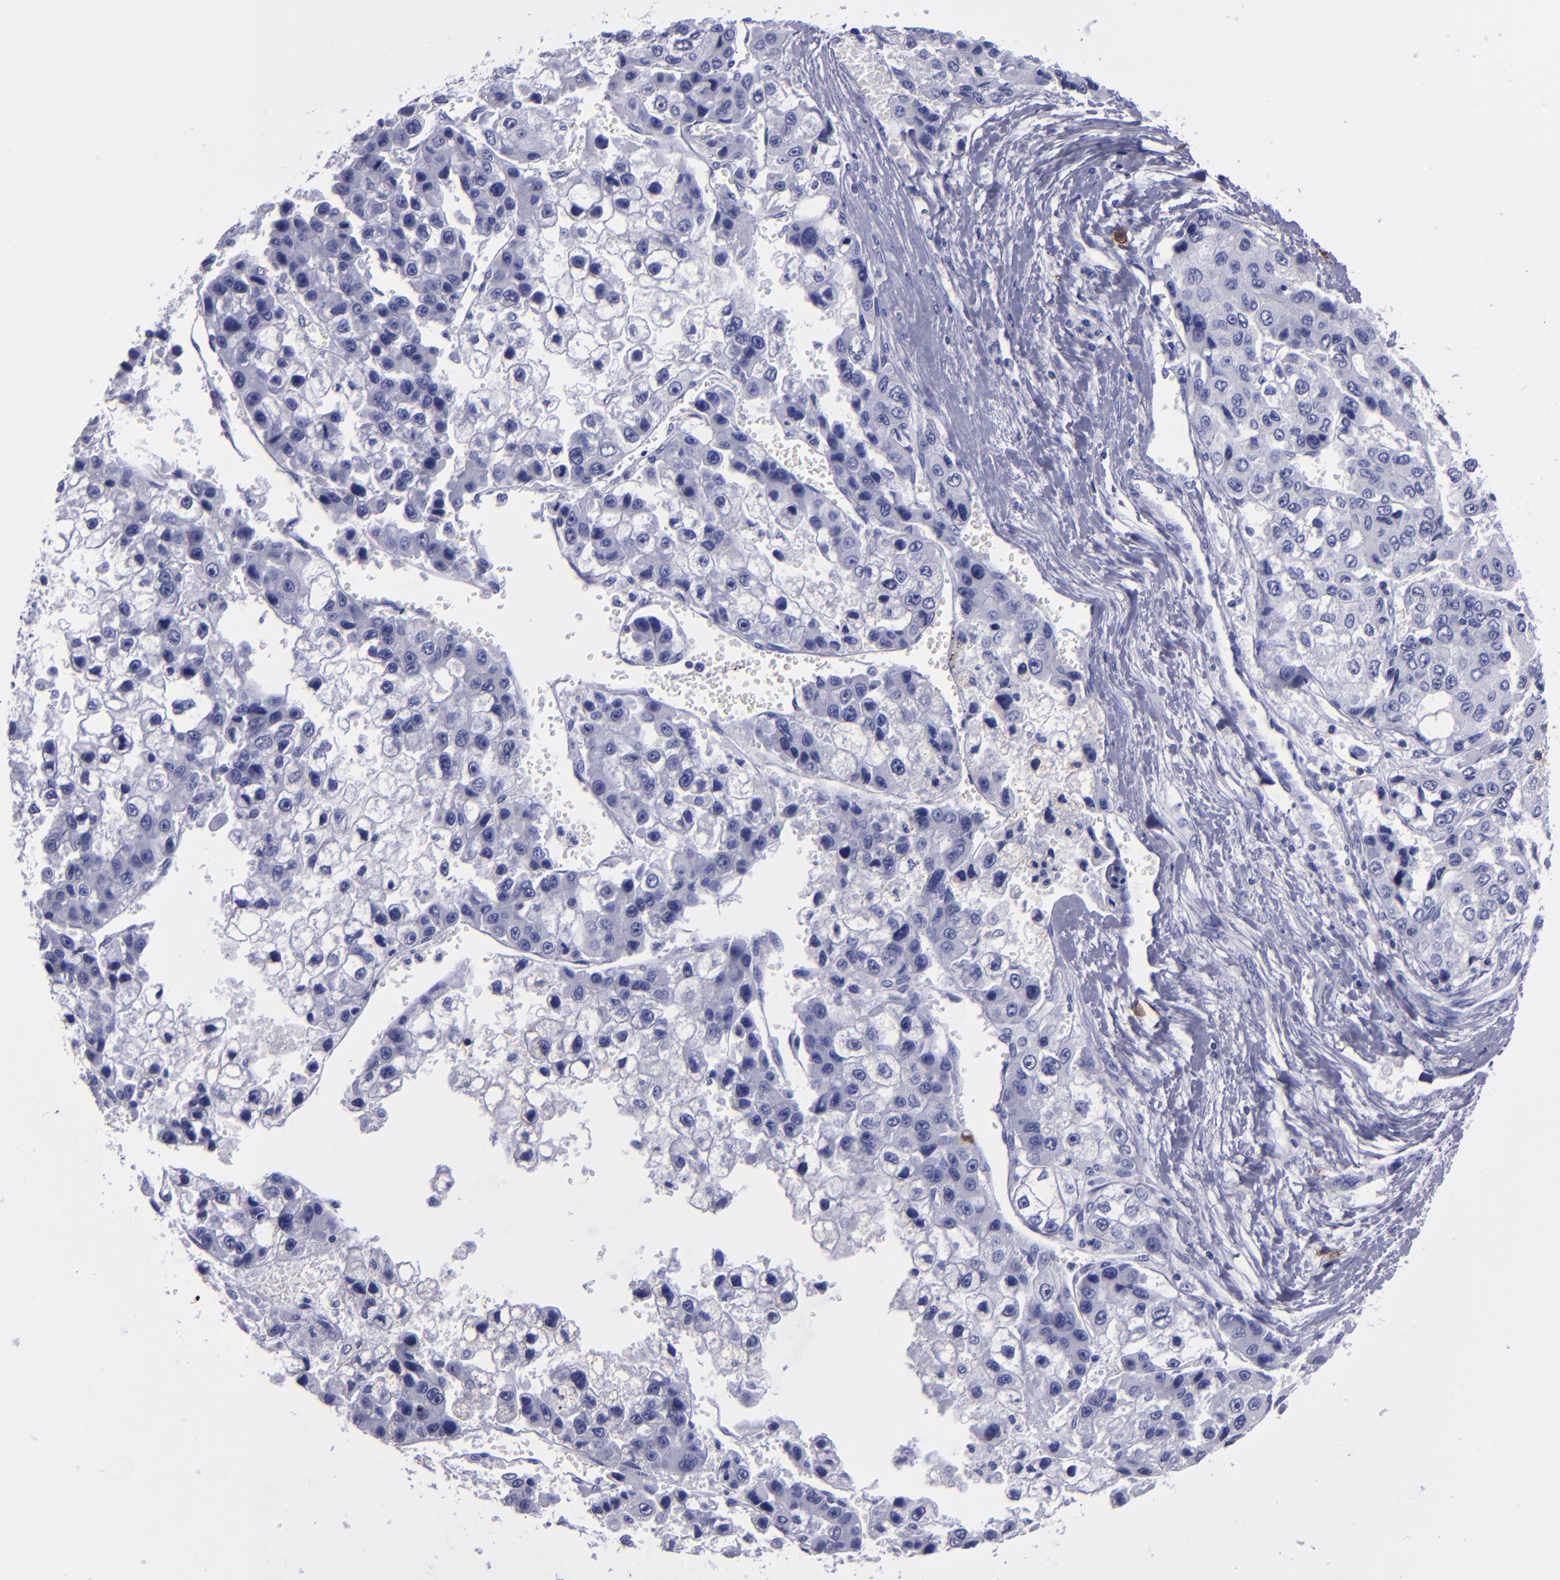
{"staining": {"intensity": "negative", "quantity": "none", "location": "none"}, "tissue": "liver cancer", "cell_type": "Tumor cells", "image_type": "cancer", "snomed": [{"axis": "morphology", "description": "Carcinoma, Hepatocellular, NOS"}, {"axis": "topography", "description": "Liver"}], "caption": "Protein analysis of hepatocellular carcinoma (liver) reveals no significant positivity in tumor cells.", "gene": "CD38", "patient": {"sex": "female", "age": 66}}